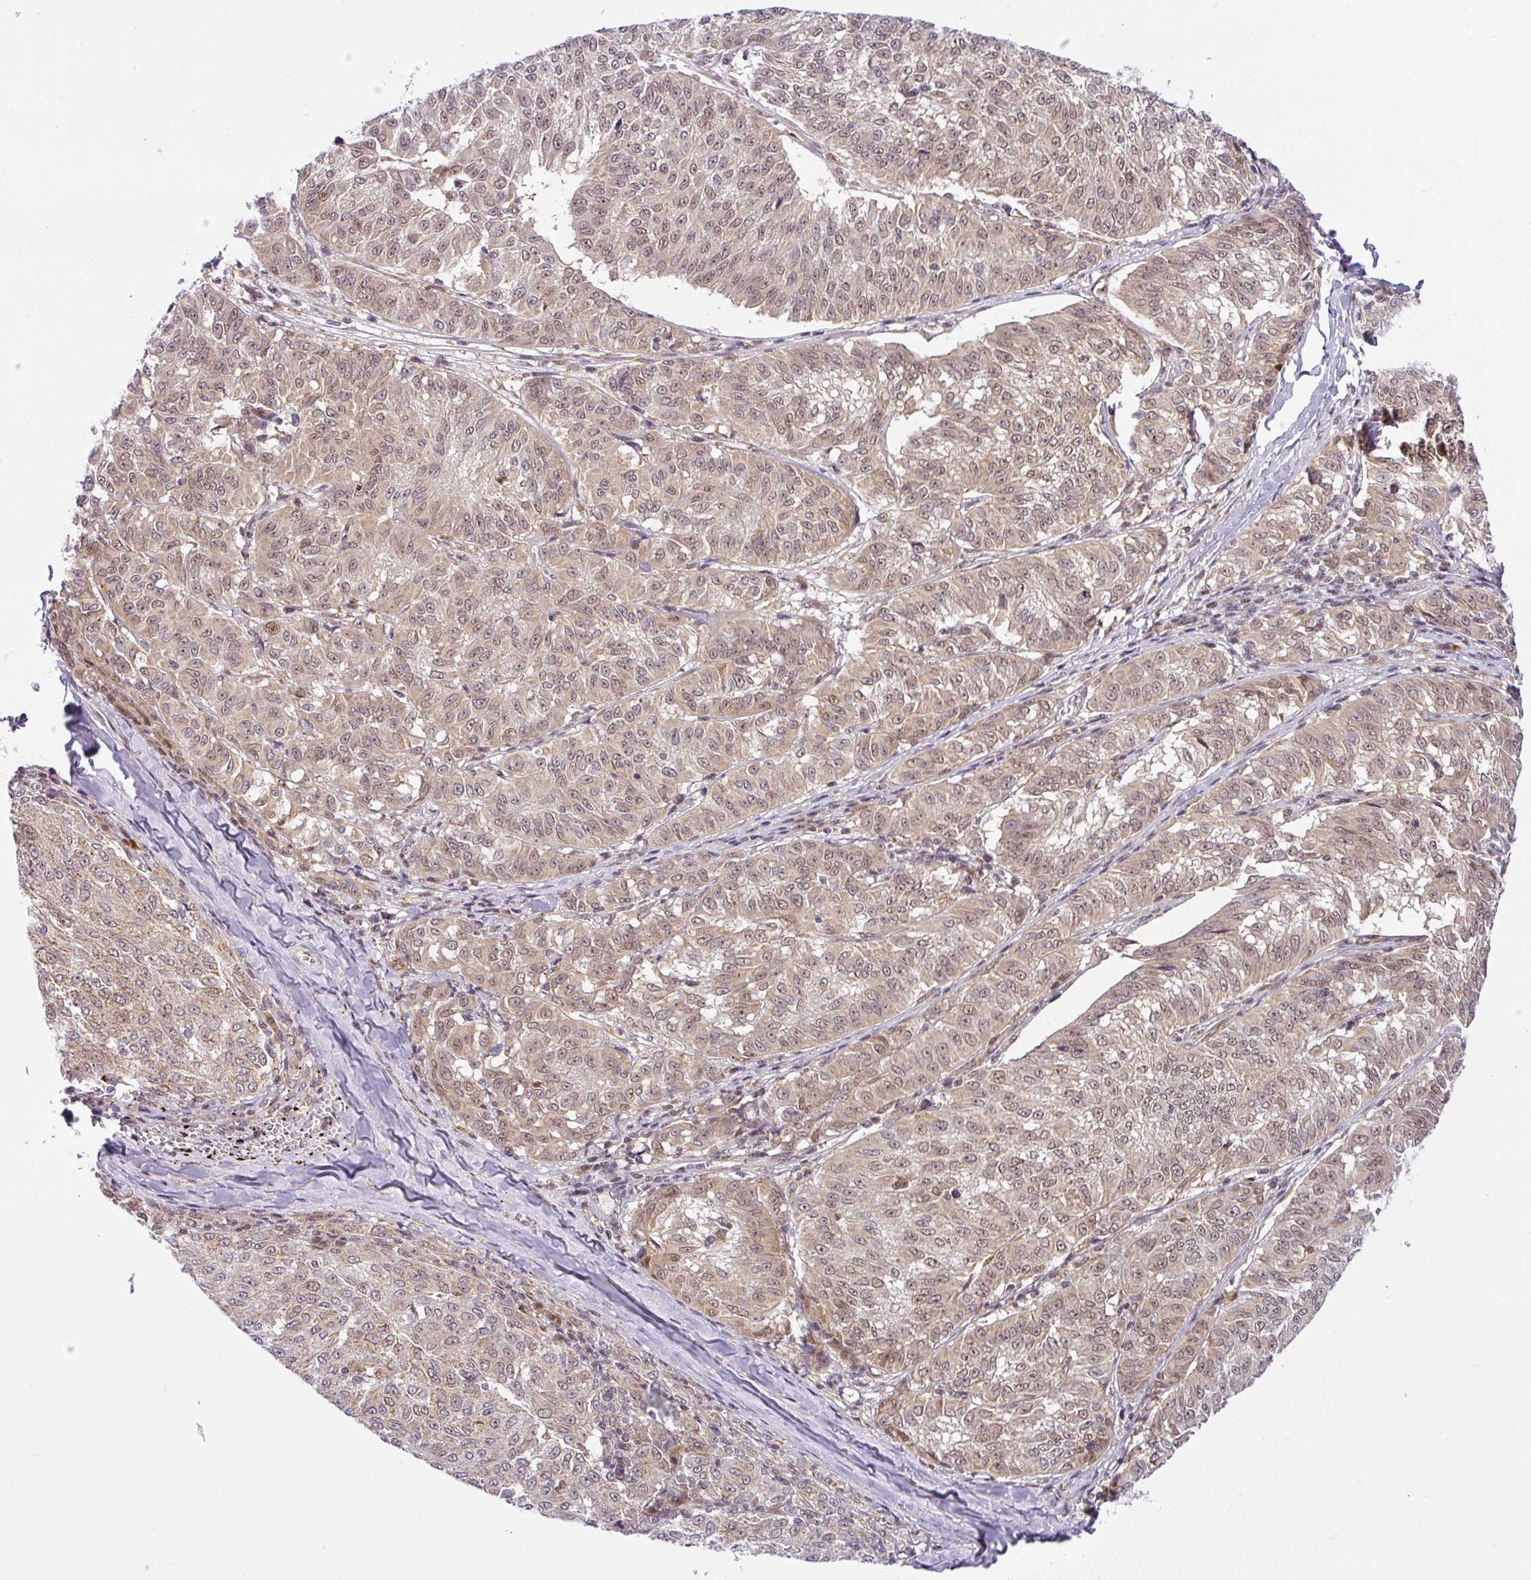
{"staining": {"intensity": "weak", "quantity": ">75%", "location": "cytoplasmic/membranous,nuclear"}, "tissue": "melanoma", "cell_type": "Tumor cells", "image_type": "cancer", "snomed": [{"axis": "morphology", "description": "Malignant melanoma, NOS"}, {"axis": "topography", "description": "Skin"}], "caption": "Tumor cells demonstrate weak cytoplasmic/membranous and nuclear positivity in about >75% of cells in melanoma.", "gene": "NDUFB2", "patient": {"sex": "female", "age": 72}}